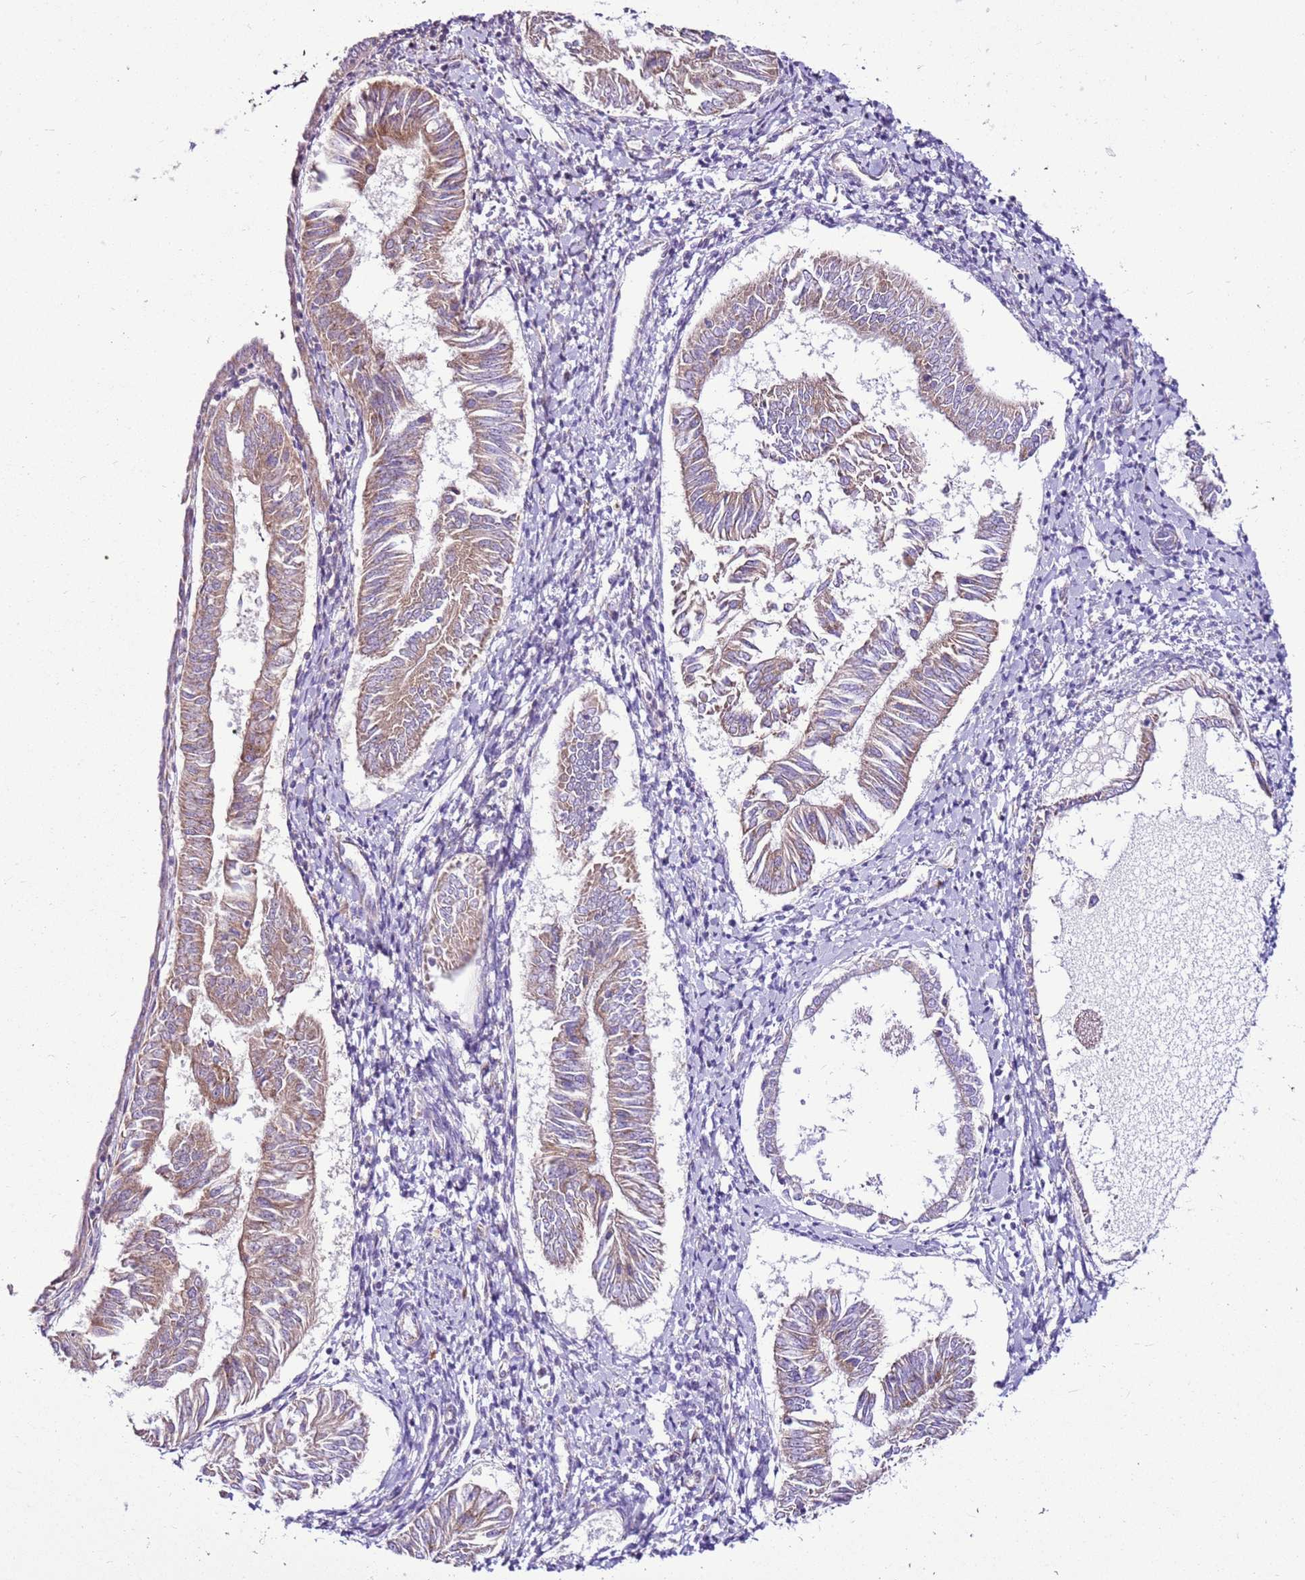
{"staining": {"intensity": "moderate", "quantity": "25%-75%", "location": "cytoplasmic/membranous"}, "tissue": "endometrial cancer", "cell_type": "Tumor cells", "image_type": "cancer", "snomed": [{"axis": "morphology", "description": "Adenocarcinoma, NOS"}, {"axis": "topography", "description": "Endometrium"}], "caption": "There is medium levels of moderate cytoplasmic/membranous staining in tumor cells of endometrial adenocarcinoma, as demonstrated by immunohistochemical staining (brown color).", "gene": "MRPL36", "patient": {"sex": "female", "age": 58}}